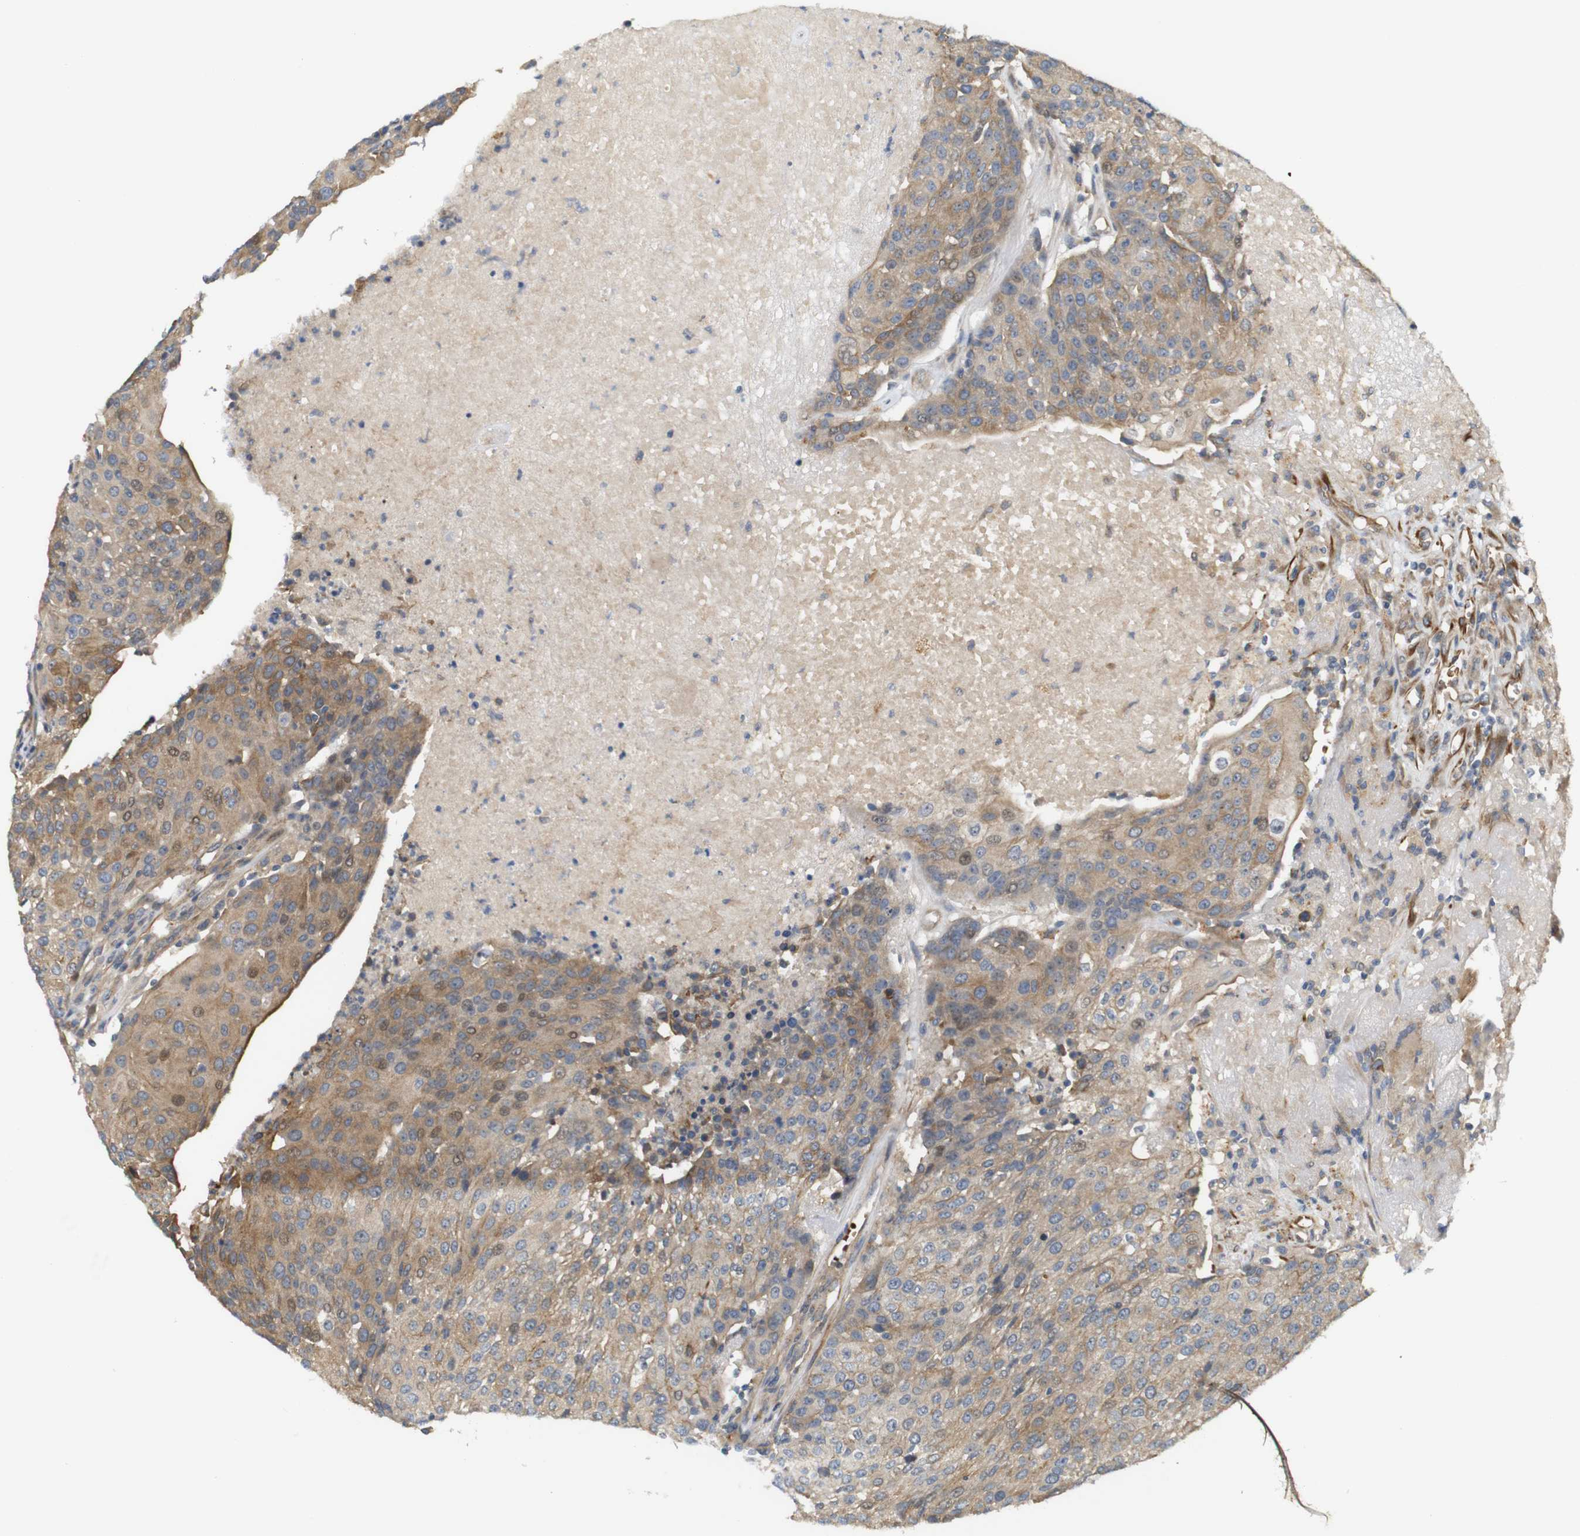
{"staining": {"intensity": "moderate", "quantity": ">75%", "location": "cytoplasmic/membranous"}, "tissue": "urothelial cancer", "cell_type": "Tumor cells", "image_type": "cancer", "snomed": [{"axis": "morphology", "description": "Urothelial carcinoma, High grade"}, {"axis": "topography", "description": "Urinary bladder"}], "caption": "This micrograph demonstrates immunohistochemistry (IHC) staining of high-grade urothelial carcinoma, with medium moderate cytoplasmic/membranous staining in approximately >75% of tumor cells.", "gene": "RPTOR", "patient": {"sex": "female", "age": 85}}